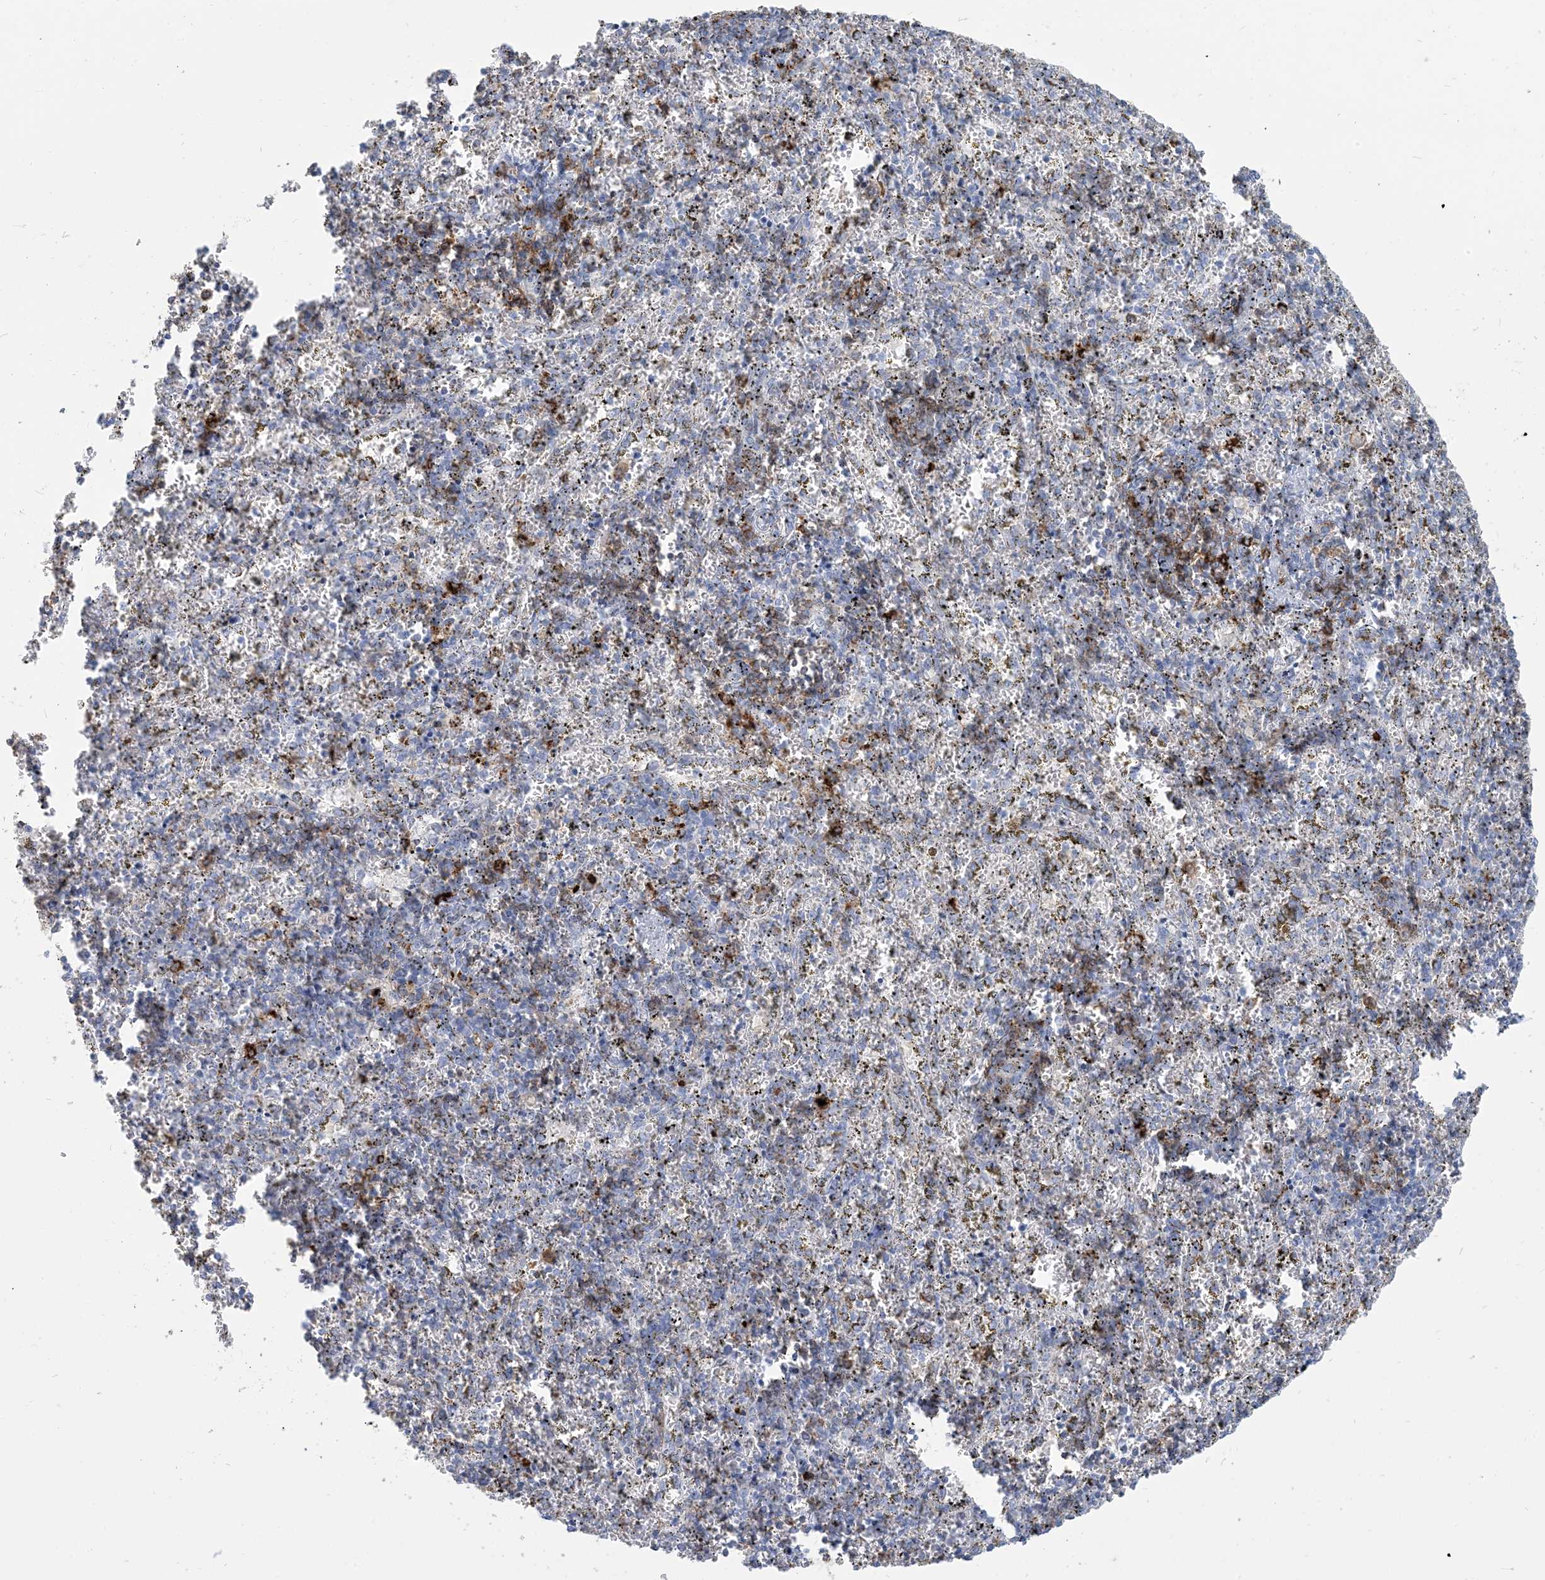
{"staining": {"intensity": "moderate", "quantity": "<25%", "location": "cytoplasmic/membranous"}, "tissue": "spleen", "cell_type": "Cells in red pulp", "image_type": "normal", "snomed": [{"axis": "morphology", "description": "Normal tissue, NOS"}, {"axis": "topography", "description": "Spleen"}], "caption": "DAB immunohistochemical staining of unremarkable human spleen shows moderate cytoplasmic/membranous protein positivity in approximately <25% of cells in red pulp. Nuclei are stained in blue.", "gene": "HLA", "patient": {"sex": "male", "age": 11}}